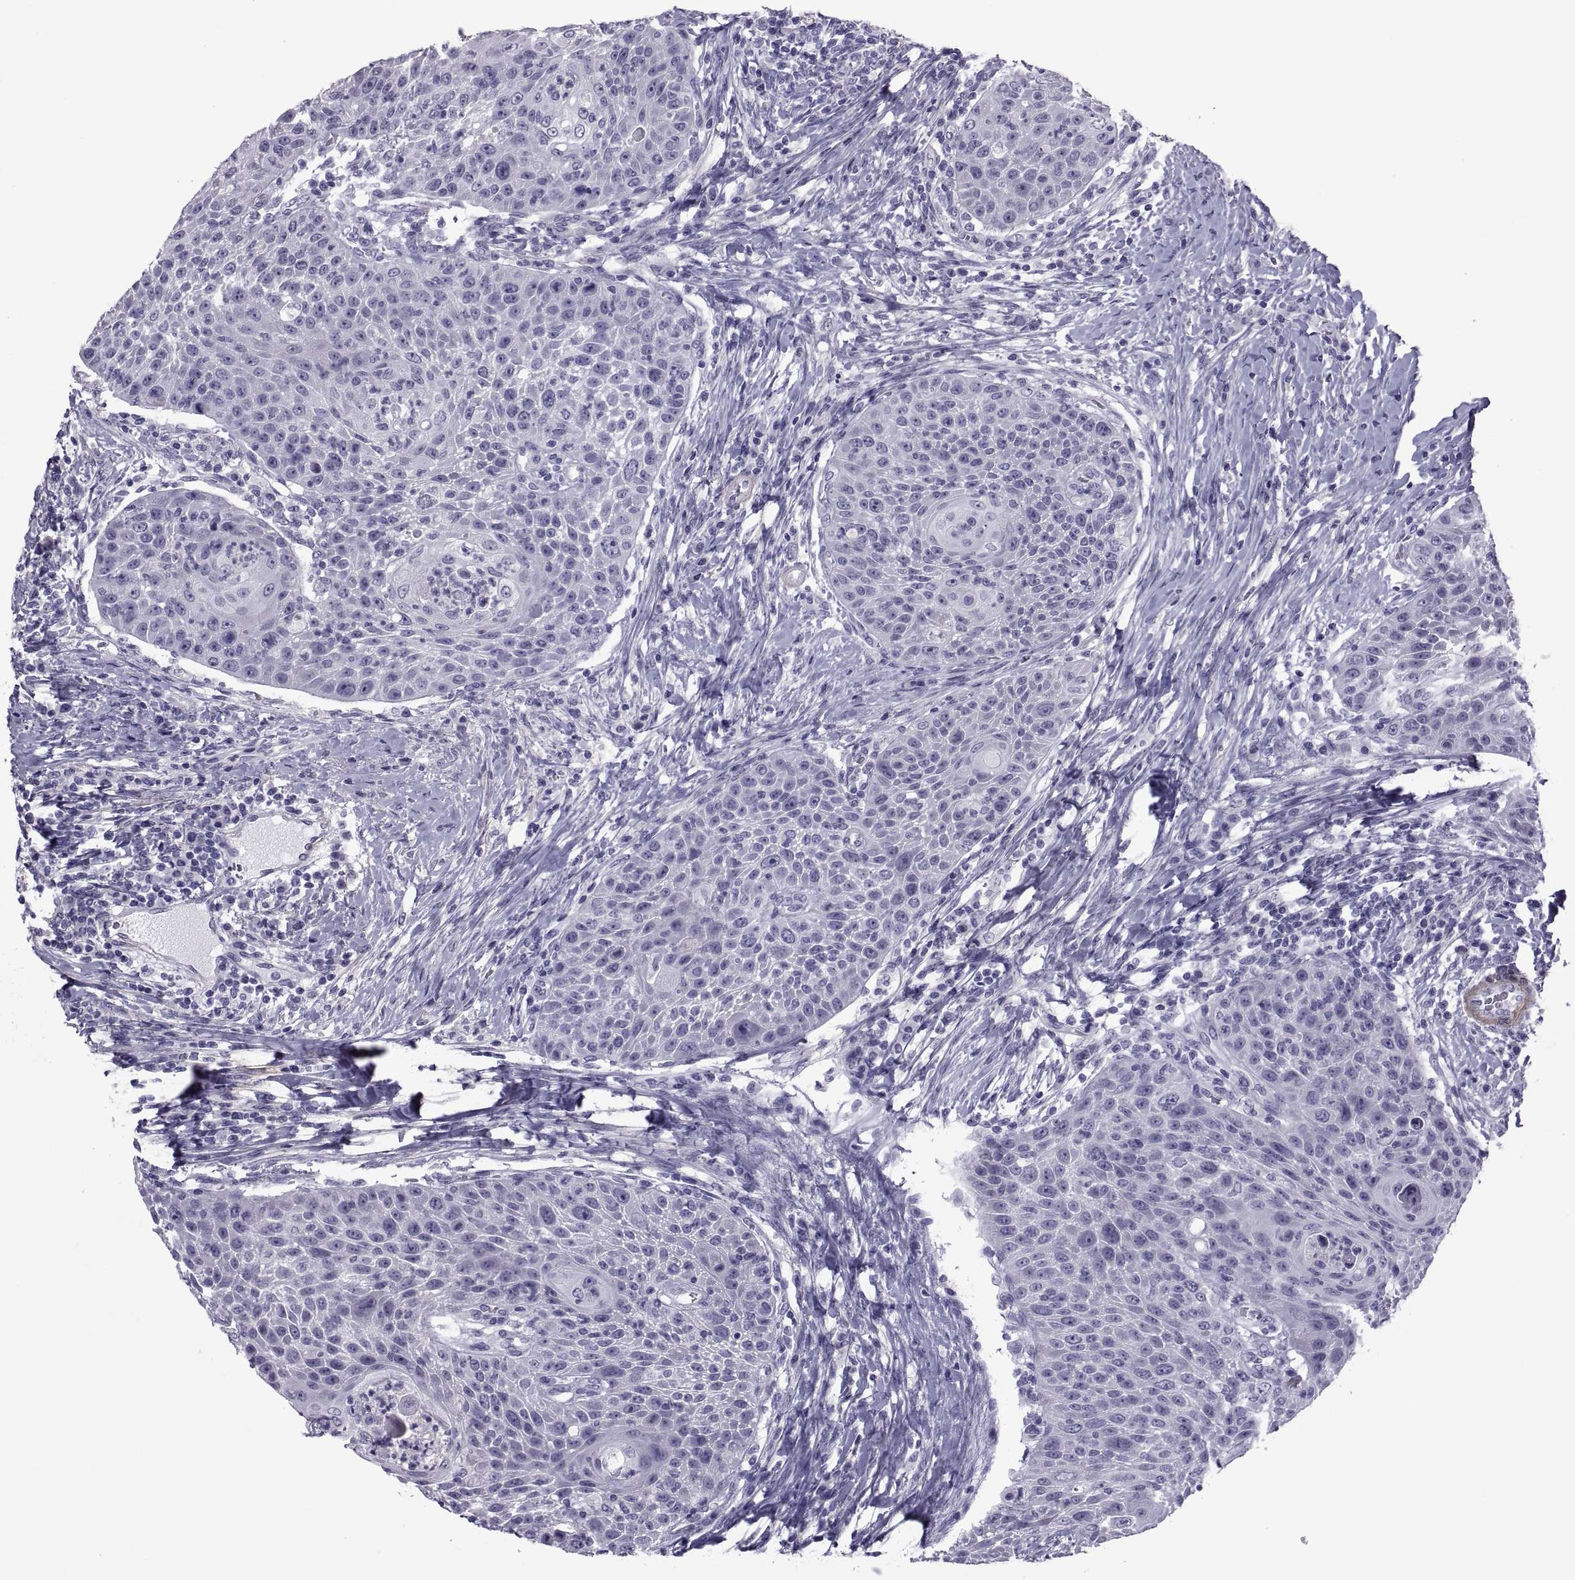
{"staining": {"intensity": "negative", "quantity": "none", "location": "none"}, "tissue": "head and neck cancer", "cell_type": "Tumor cells", "image_type": "cancer", "snomed": [{"axis": "morphology", "description": "Squamous cell carcinoma, NOS"}, {"axis": "topography", "description": "Head-Neck"}], "caption": "Head and neck cancer (squamous cell carcinoma) was stained to show a protein in brown. There is no significant positivity in tumor cells. (DAB (3,3'-diaminobenzidine) immunohistochemistry, high magnification).", "gene": "MAGEB1", "patient": {"sex": "male", "age": 69}}